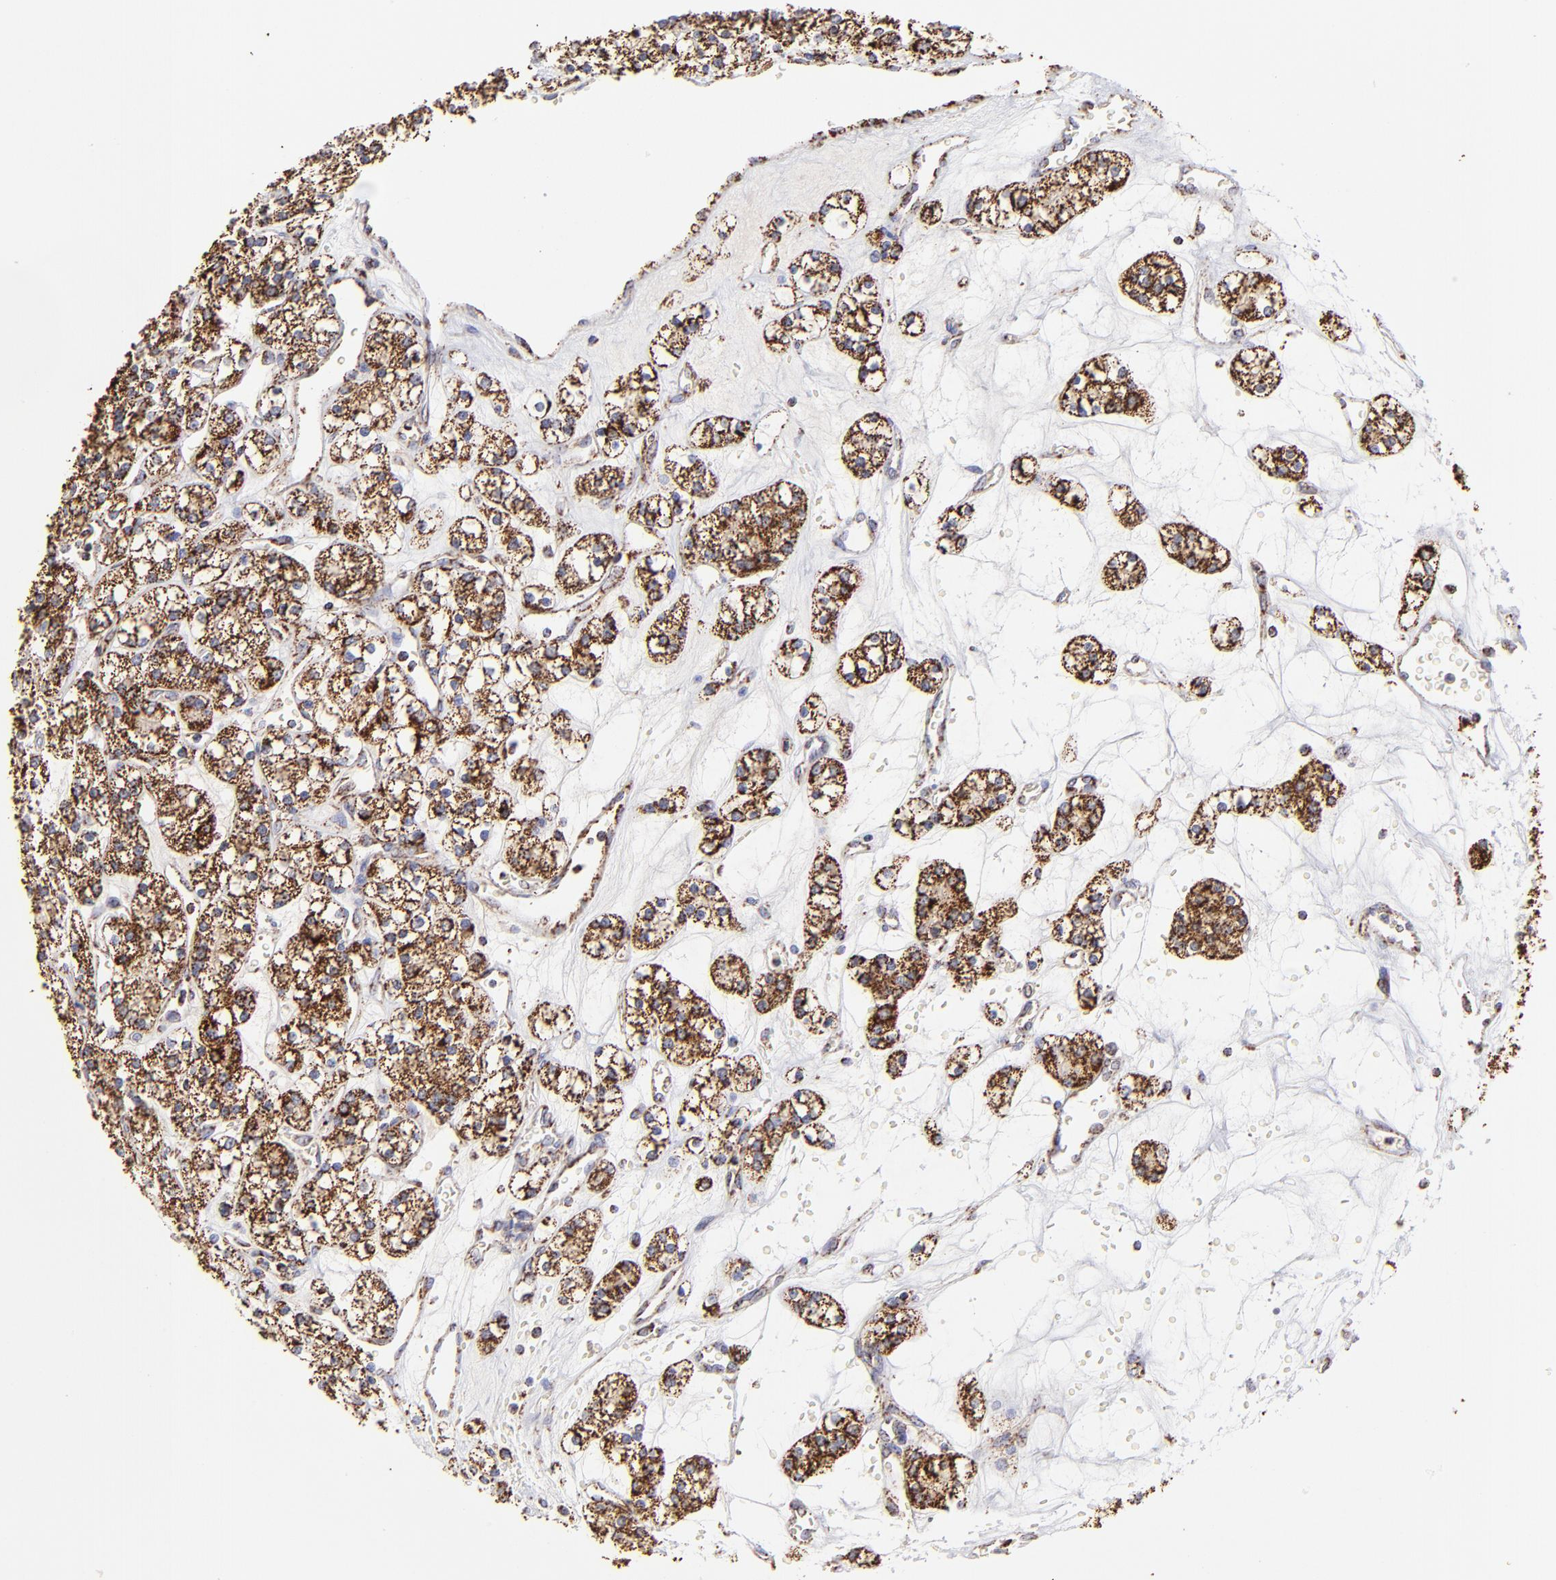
{"staining": {"intensity": "moderate", "quantity": "25%-75%", "location": "cytoplasmic/membranous"}, "tissue": "renal cancer", "cell_type": "Tumor cells", "image_type": "cancer", "snomed": [{"axis": "morphology", "description": "Adenocarcinoma, NOS"}, {"axis": "topography", "description": "Kidney"}], "caption": "Renal adenocarcinoma stained with DAB immunohistochemistry exhibits medium levels of moderate cytoplasmic/membranous positivity in about 25%-75% of tumor cells.", "gene": "ECH1", "patient": {"sex": "female", "age": 62}}